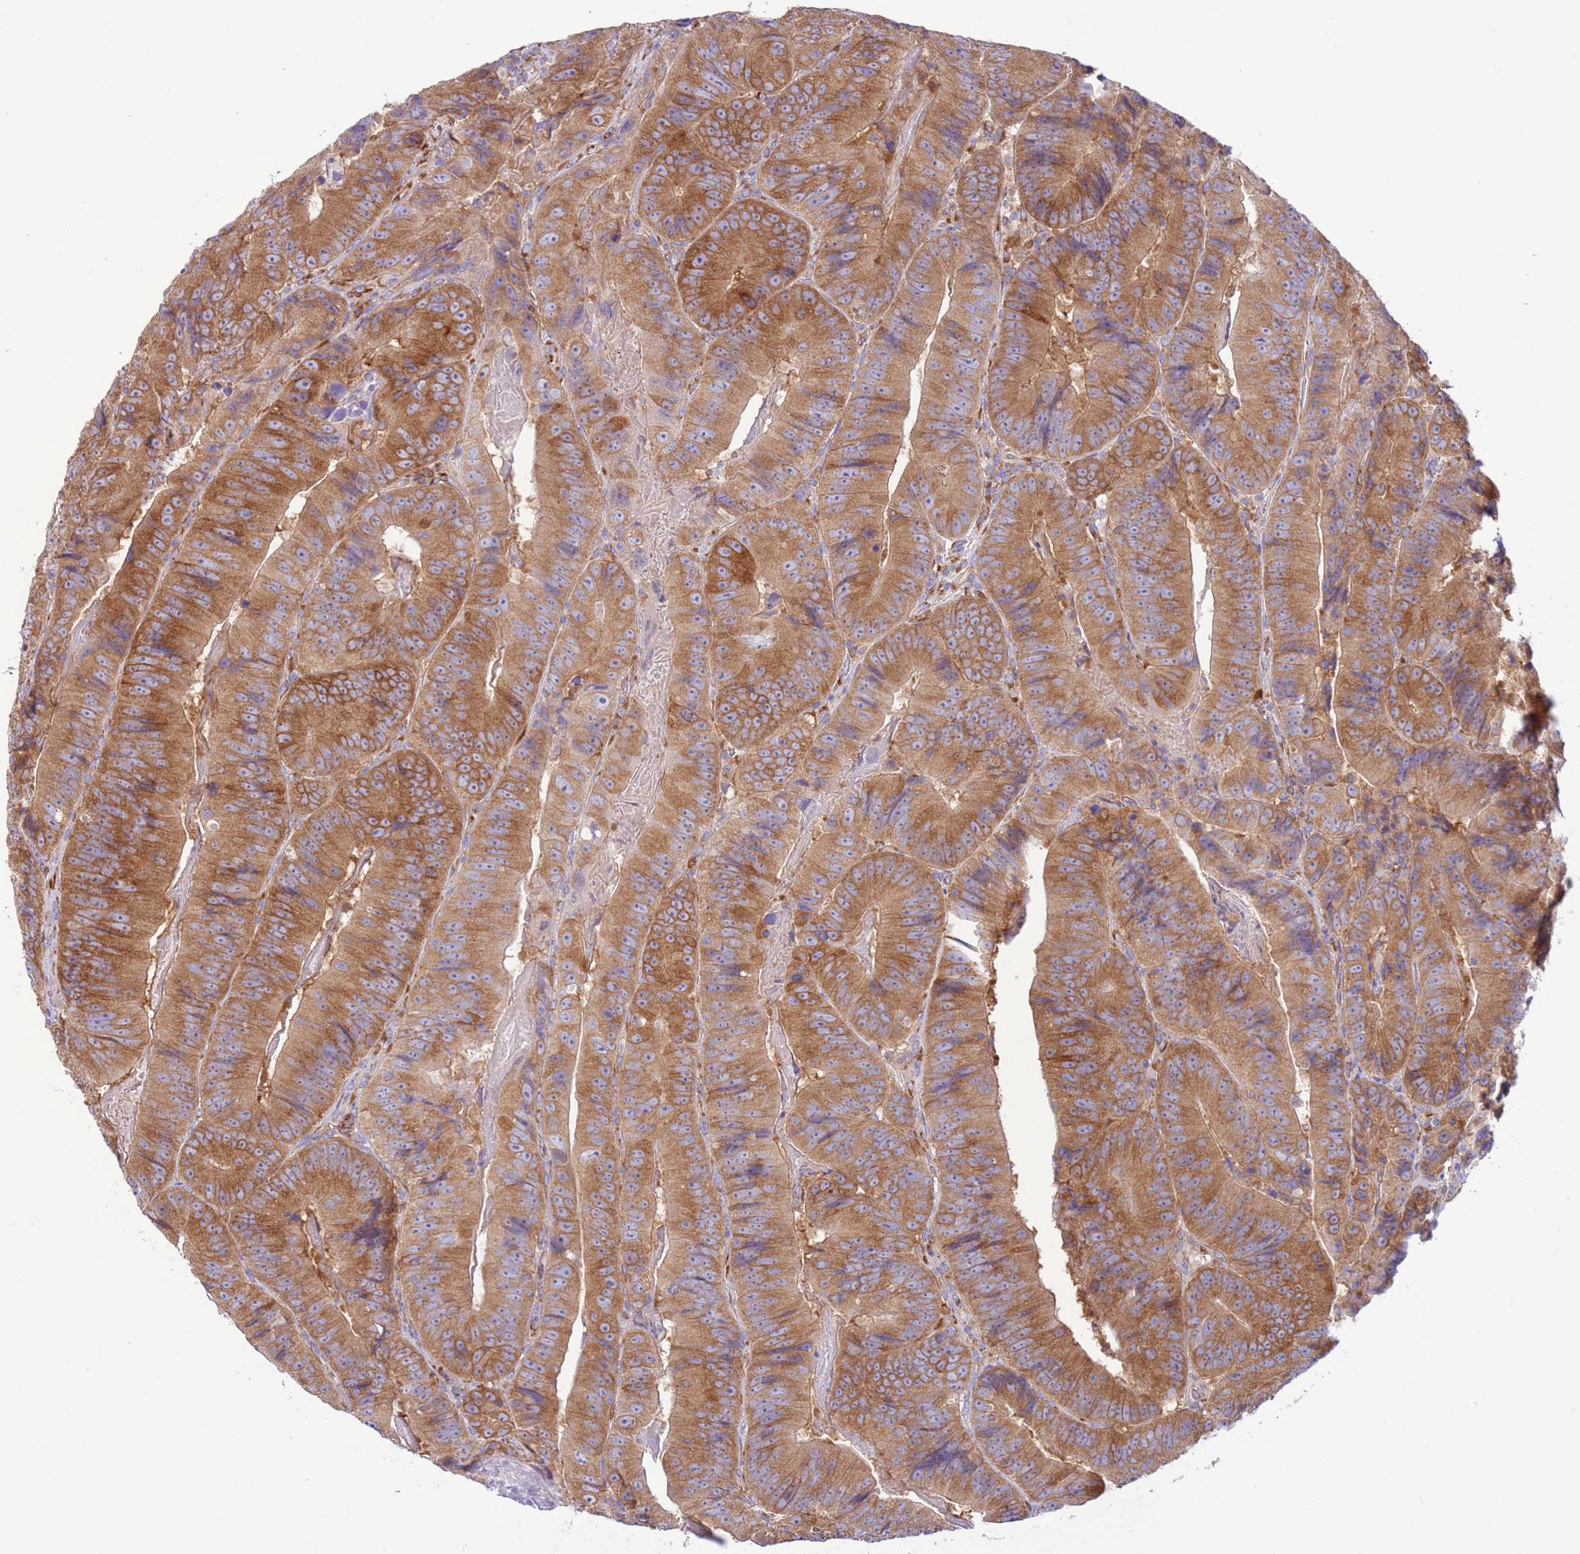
{"staining": {"intensity": "strong", "quantity": ">75%", "location": "cytoplasmic/membranous"}, "tissue": "colorectal cancer", "cell_type": "Tumor cells", "image_type": "cancer", "snomed": [{"axis": "morphology", "description": "Adenocarcinoma, NOS"}, {"axis": "topography", "description": "Colon"}], "caption": "Colorectal adenocarcinoma stained with DAB immunohistochemistry demonstrates high levels of strong cytoplasmic/membranous staining in approximately >75% of tumor cells. Ihc stains the protein in brown and the nuclei are stained blue.", "gene": "VARS1", "patient": {"sex": "female", "age": 86}}